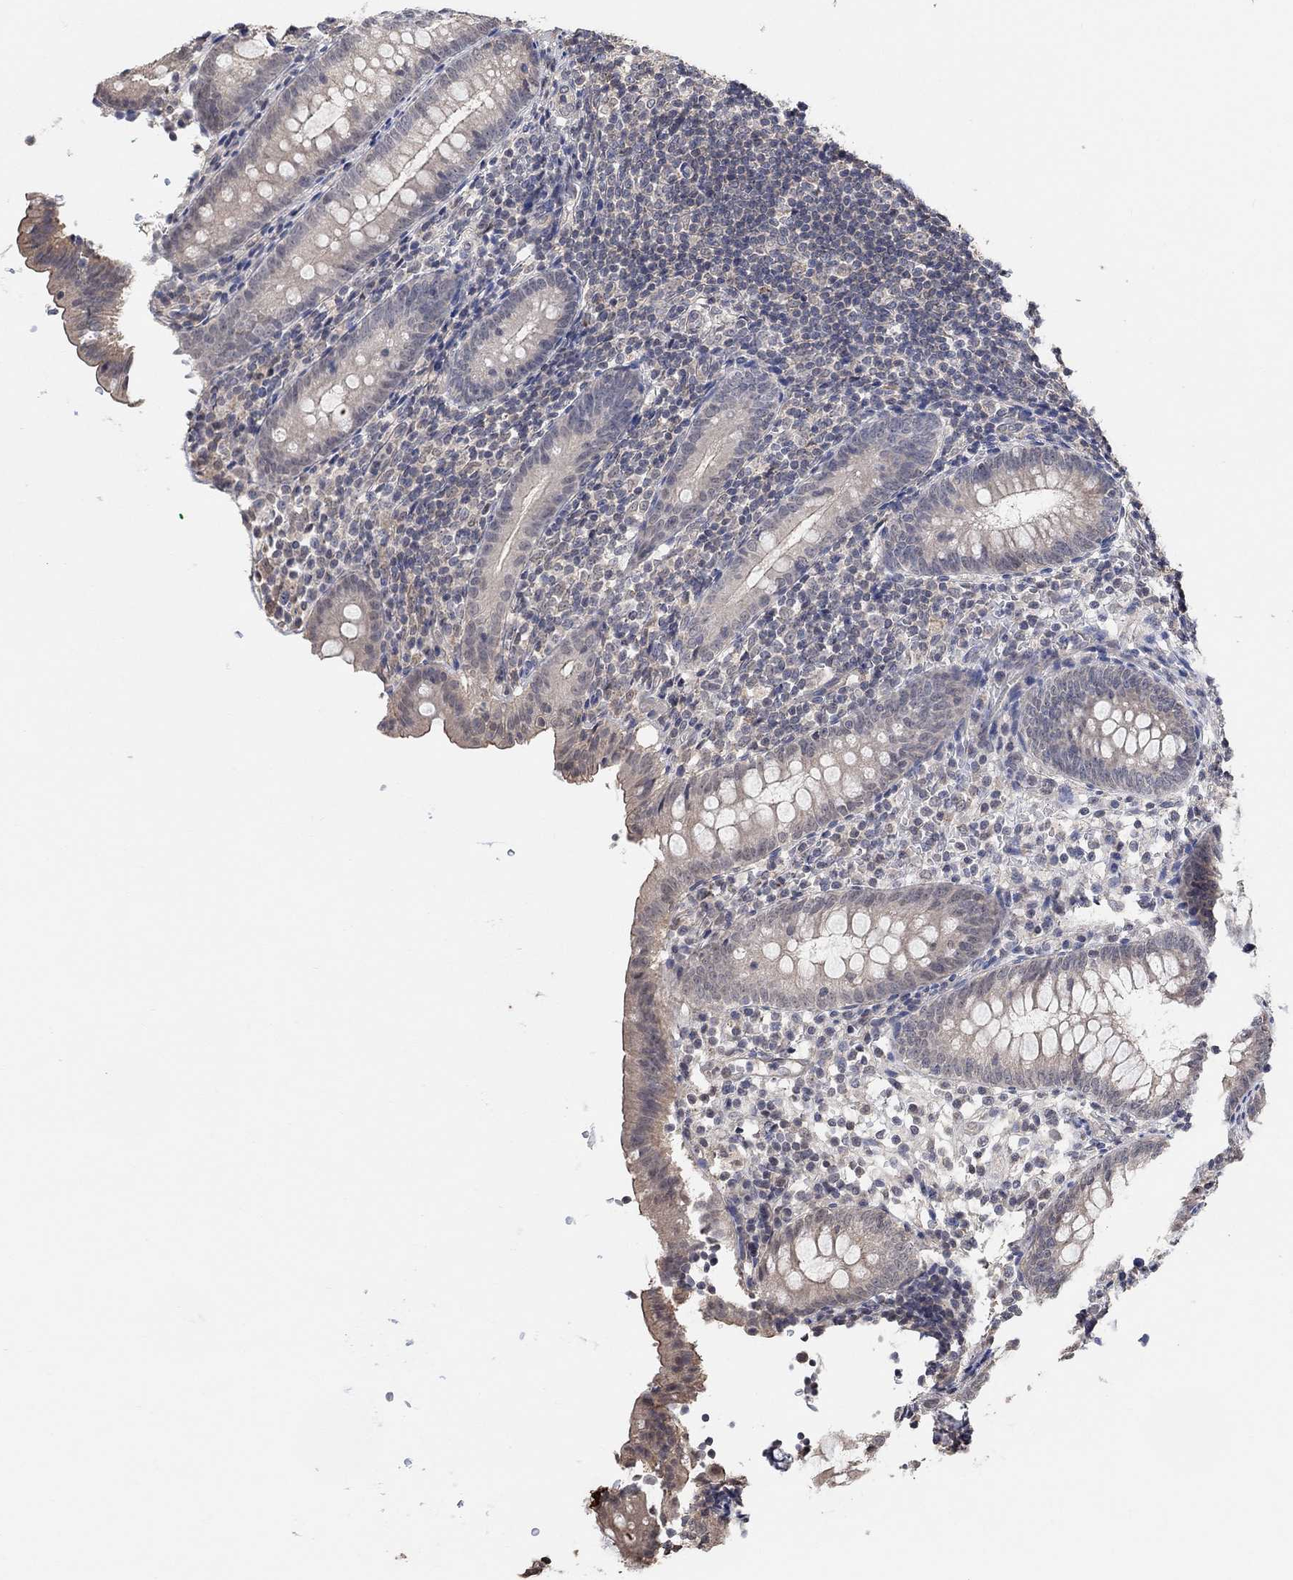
{"staining": {"intensity": "moderate", "quantity": "<25%", "location": "cytoplasmic/membranous"}, "tissue": "appendix", "cell_type": "Glandular cells", "image_type": "normal", "snomed": [{"axis": "morphology", "description": "Normal tissue, NOS"}, {"axis": "topography", "description": "Appendix"}], "caption": "An immunohistochemistry (IHC) photomicrograph of normal tissue is shown. Protein staining in brown highlights moderate cytoplasmic/membranous positivity in appendix within glandular cells.", "gene": "UNC5B", "patient": {"sex": "female", "age": 40}}